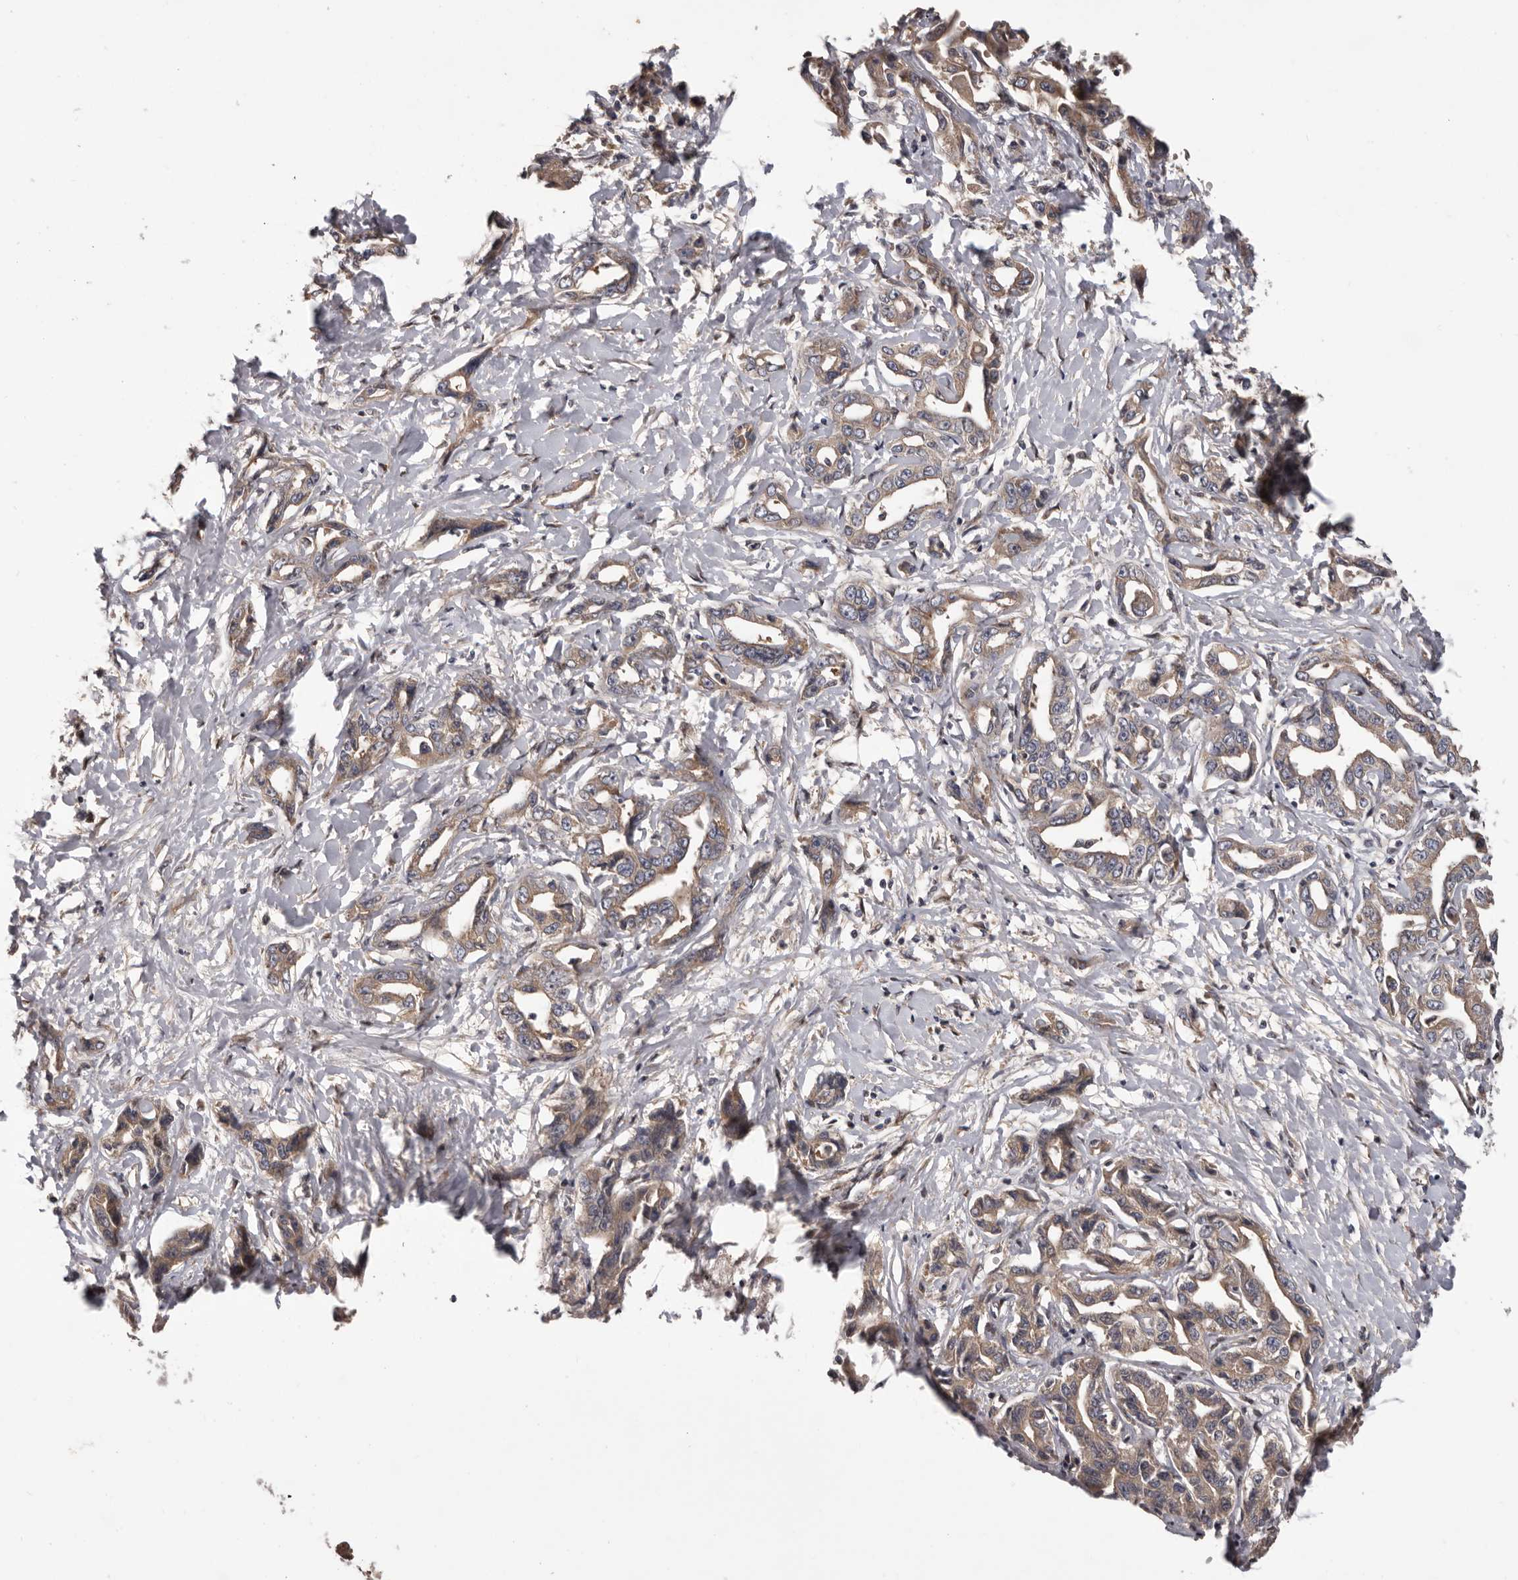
{"staining": {"intensity": "weak", "quantity": ">75%", "location": "cytoplasmic/membranous"}, "tissue": "liver cancer", "cell_type": "Tumor cells", "image_type": "cancer", "snomed": [{"axis": "morphology", "description": "Cholangiocarcinoma"}, {"axis": "topography", "description": "Liver"}], "caption": "Immunohistochemistry (IHC) image of neoplastic tissue: human liver cholangiocarcinoma stained using immunohistochemistry (IHC) reveals low levels of weak protein expression localized specifically in the cytoplasmic/membranous of tumor cells, appearing as a cytoplasmic/membranous brown color.", "gene": "PRKD1", "patient": {"sex": "male", "age": 59}}